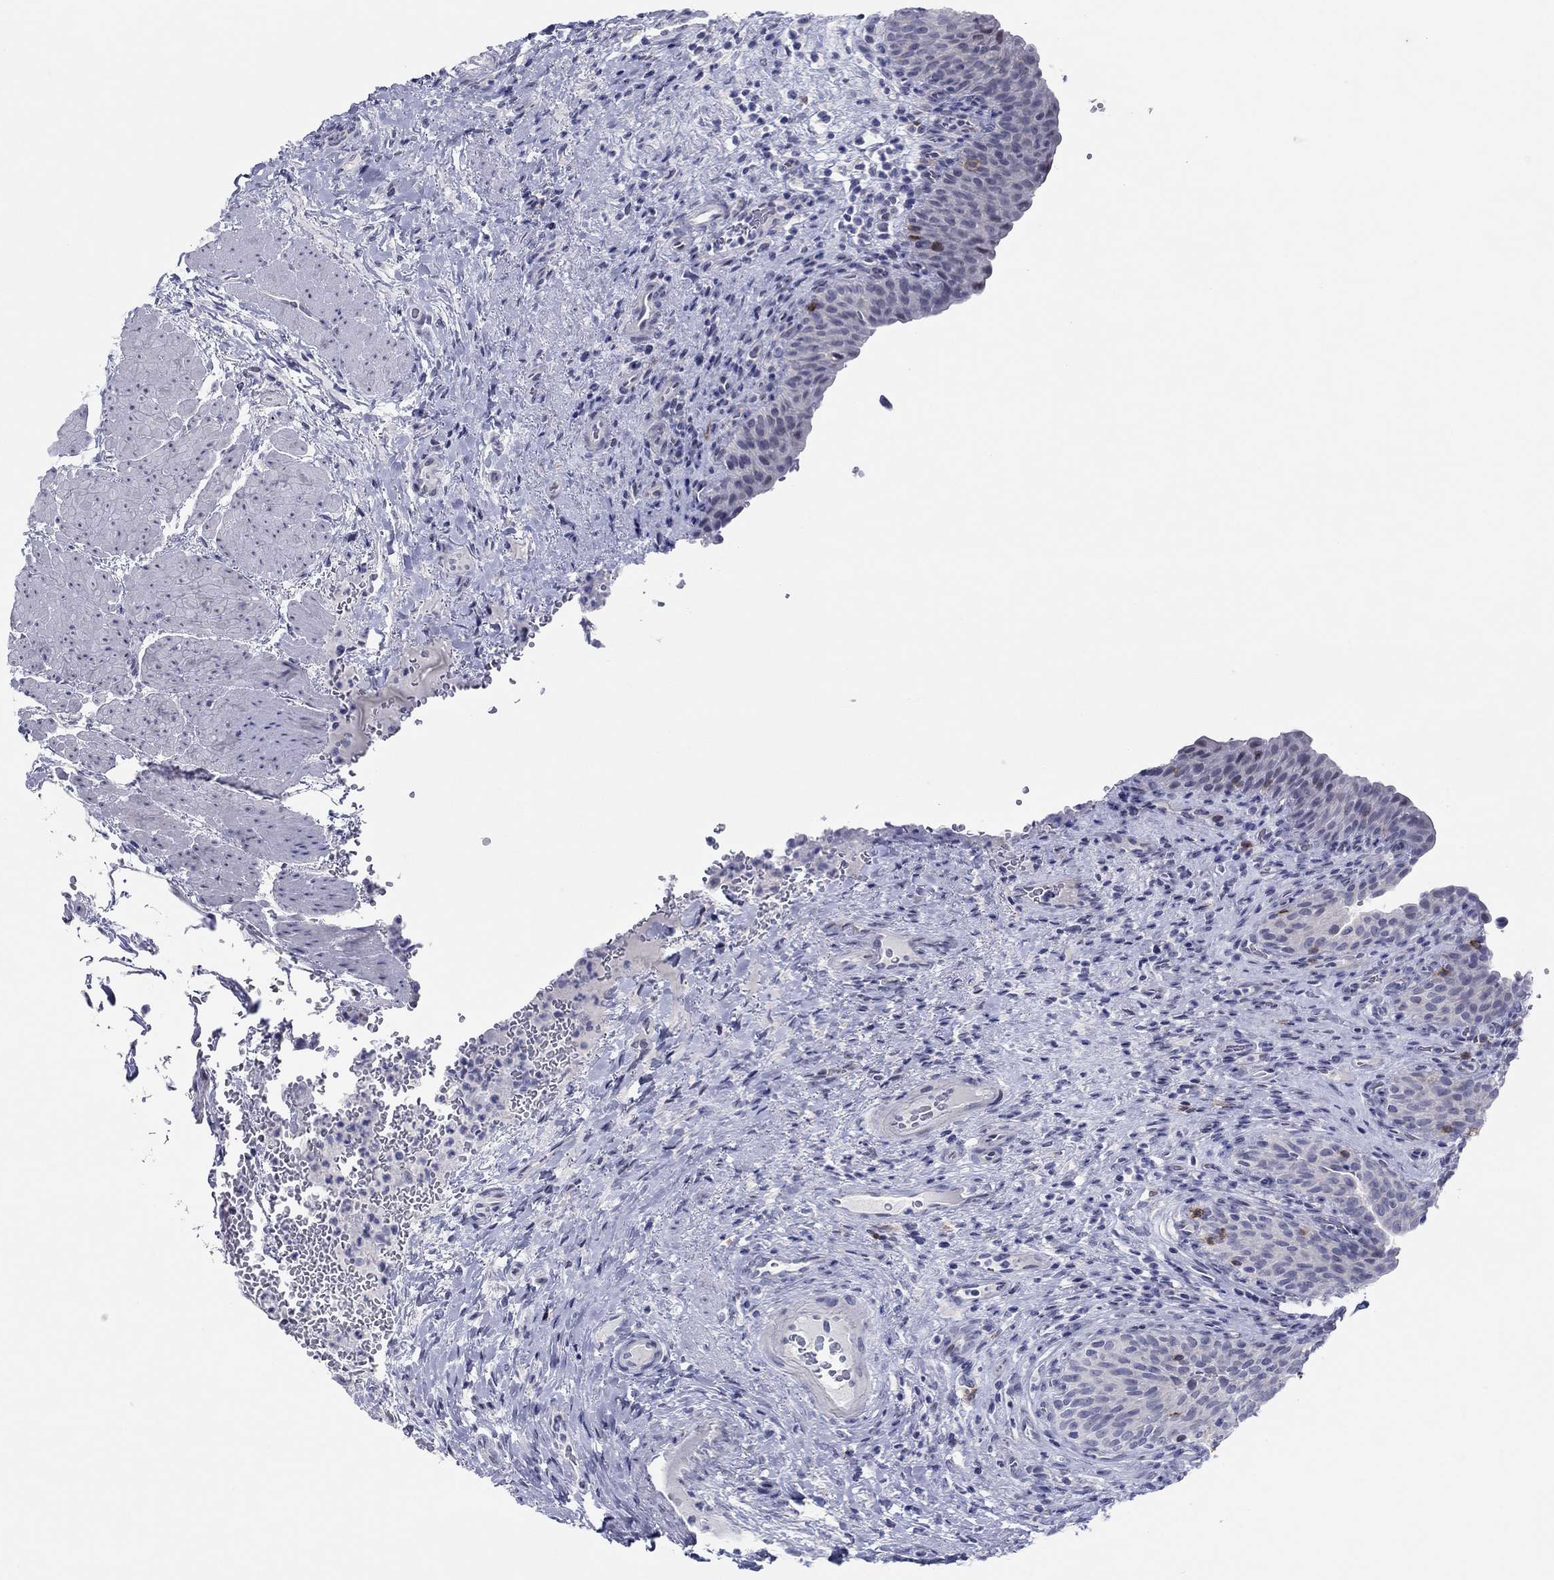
{"staining": {"intensity": "negative", "quantity": "none", "location": "none"}, "tissue": "urinary bladder", "cell_type": "Urothelial cells", "image_type": "normal", "snomed": [{"axis": "morphology", "description": "Normal tissue, NOS"}, {"axis": "topography", "description": "Urinary bladder"}], "caption": "An immunohistochemistry histopathology image of normal urinary bladder is shown. There is no staining in urothelial cells of urinary bladder. (DAB (3,3'-diaminobenzidine) IHC with hematoxylin counter stain).", "gene": "ITGAE", "patient": {"sex": "male", "age": 66}}